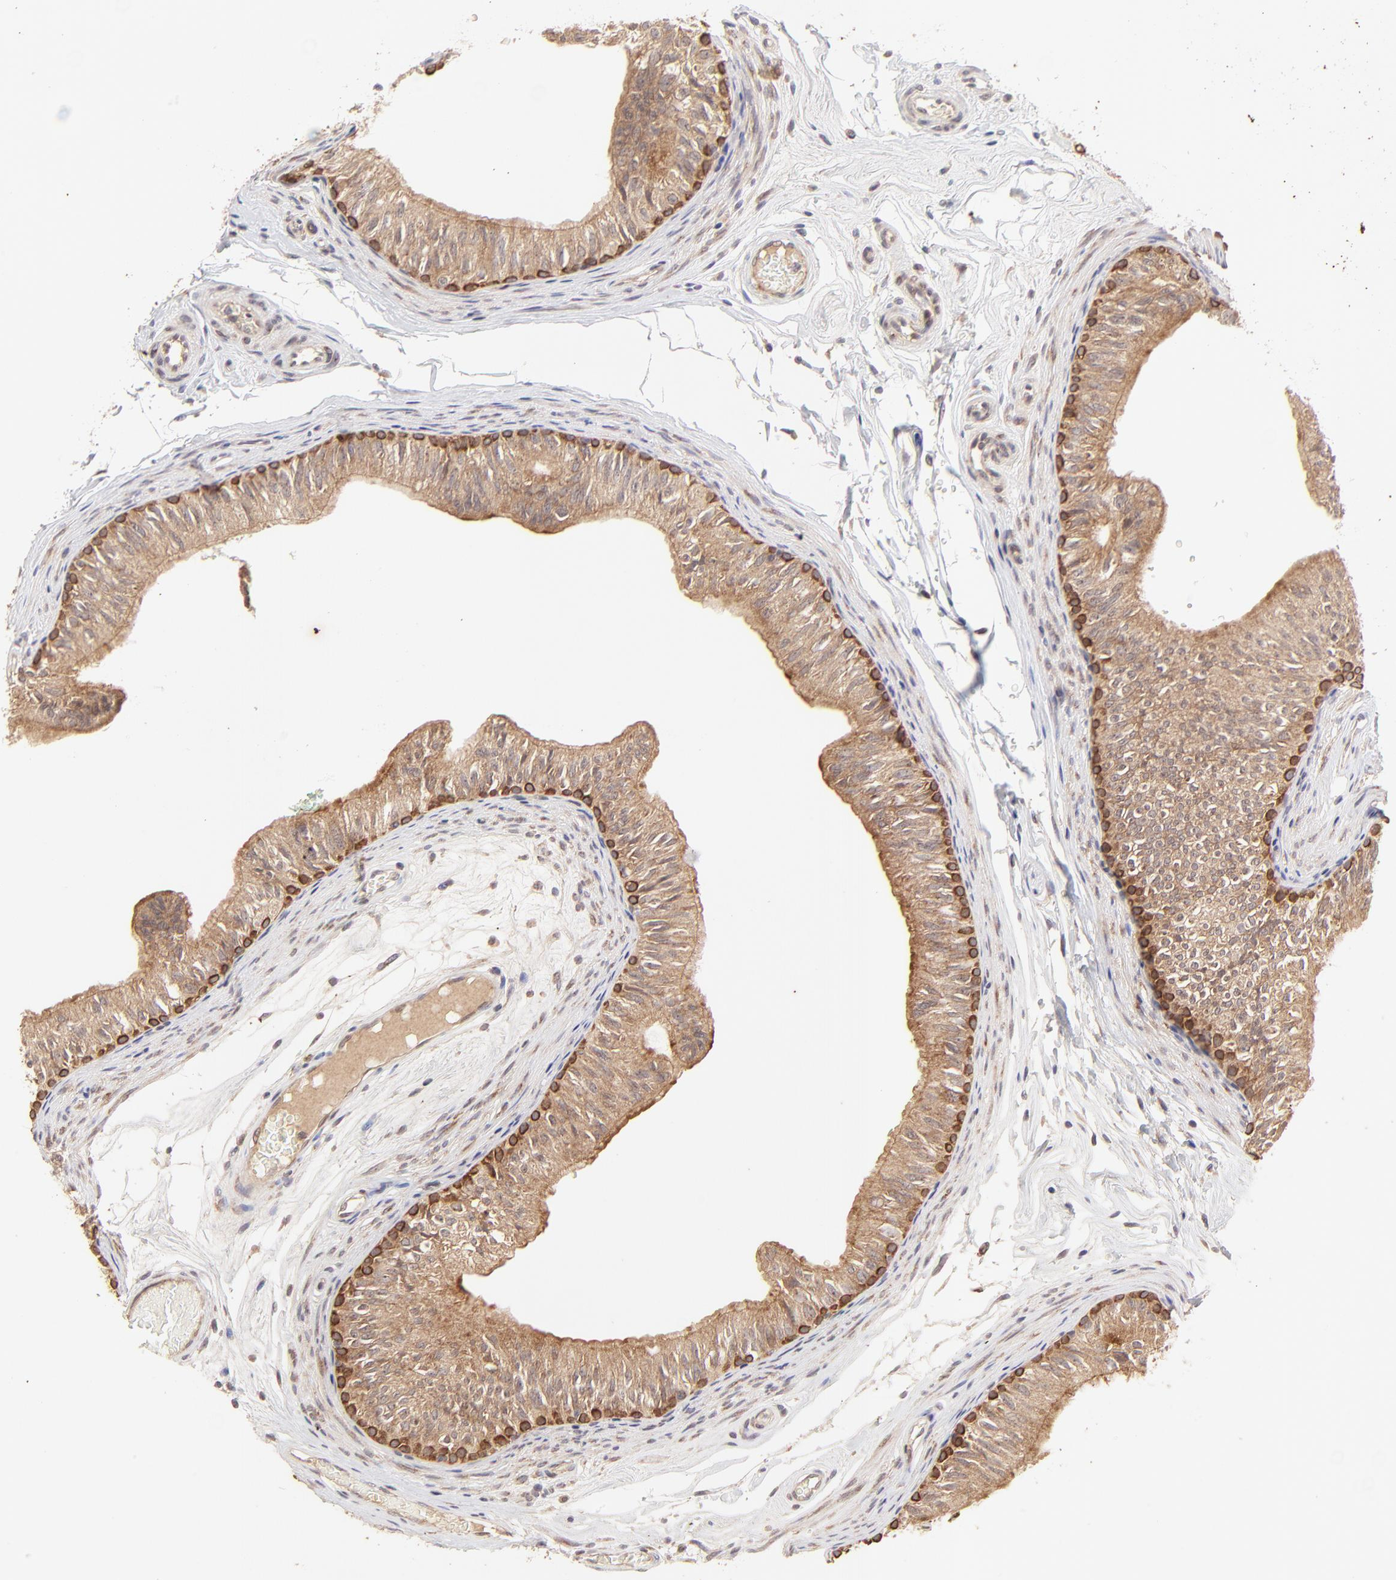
{"staining": {"intensity": "moderate", "quantity": ">75%", "location": "cytoplasmic/membranous"}, "tissue": "epididymis", "cell_type": "Glandular cells", "image_type": "normal", "snomed": [{"axis": "morphology", "description": "Normal tissue, NOS"}, {"axis": "topography", "description": "Testis"}, {"axis": "topography", "description": "Epididymis"}], "caption": "Immunohistochemical staining of benign epididymis shows medium levels of moderate cytoplasmic/membranous expression in approximately >75% of glandular cells.", "gene": "TNRC6B", "patient": {"sex": "male", "age": 36}}